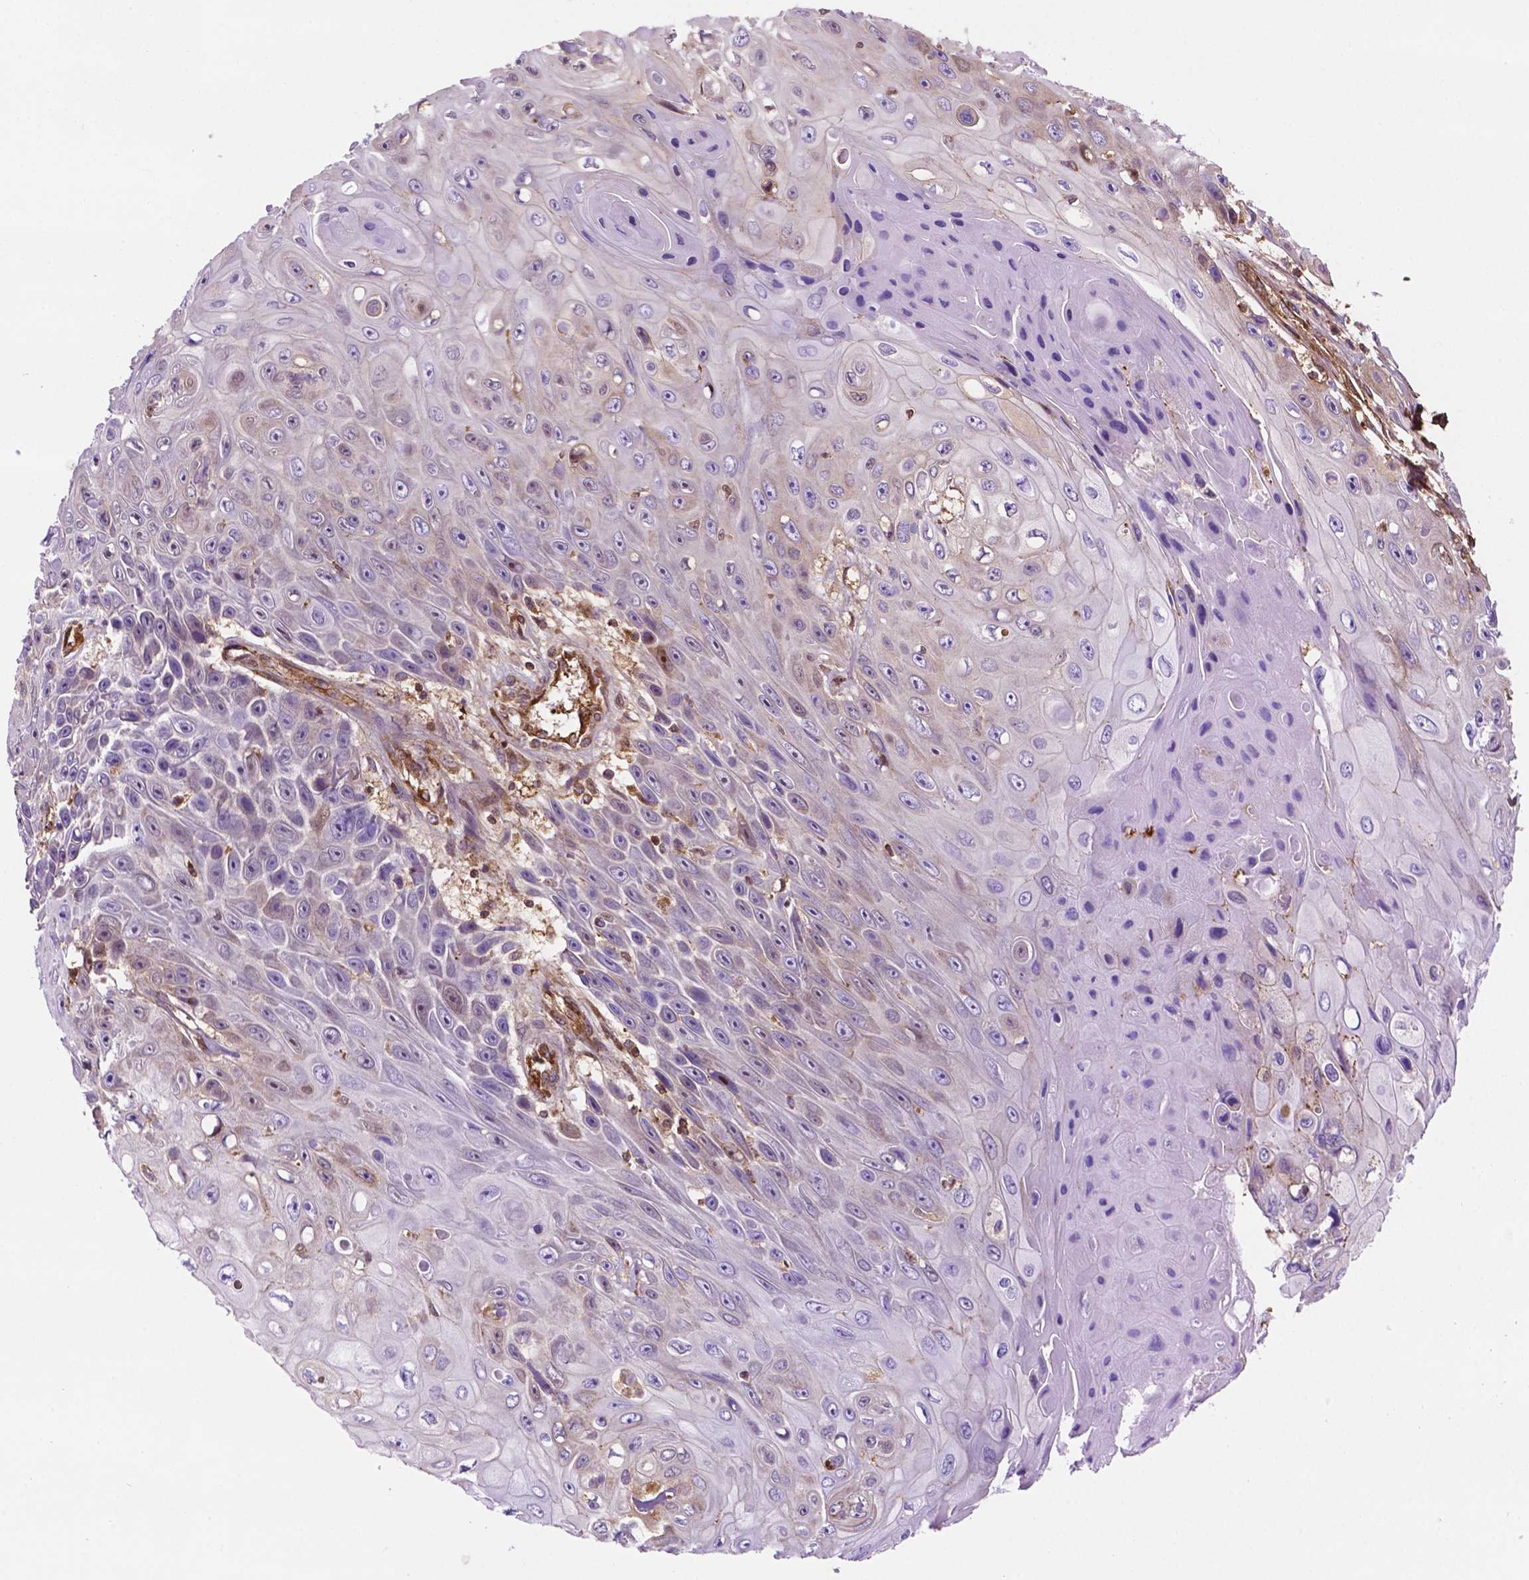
{"staining": {"intensity": "negative", "quantity": "none", "location": "none"}, "tissue": "skin cancer", "cell_type": "Tumor cells", "image_type": "cancer", "snomed": [{"axis": "morphology", "description": "Squamous cell carcinoma, NOS"}, {"axis": "topography", "description": "Skin"}], "caption": "This is an immunohistochemistry (IHC) photomicrograph of human skin cancer (squamous cell carcinoma). There is no positivity in tumor cells.", "gene": "DCN", "patient": {"sex": "male", "age": 82}}